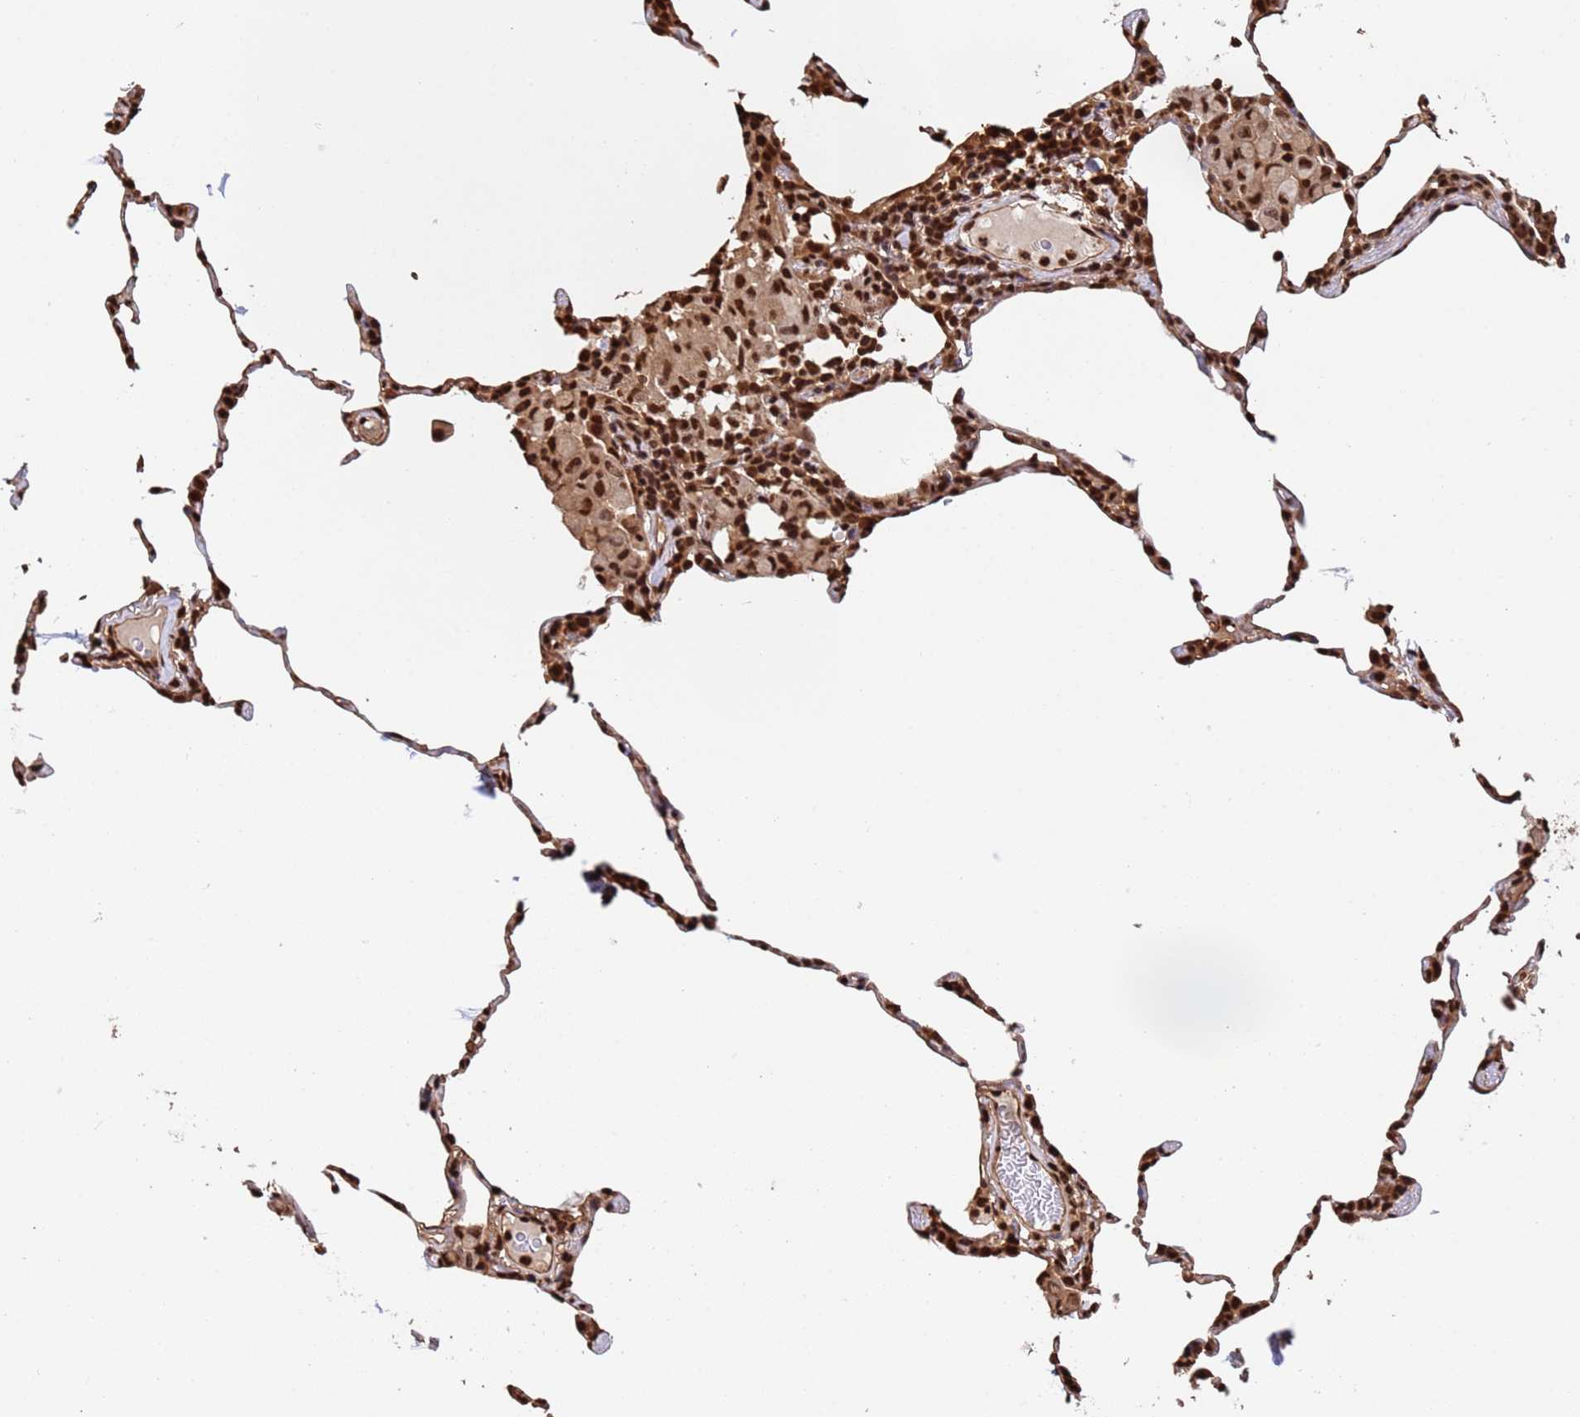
{"staining": {"intensity": "strong", "quantity": "<25%", "location": "nuclear"}, "tissue": "lung", "cell_type": "Alveolar cells", "image_type": "normal", "snomed": [{"axis": "morphology", "description": "Normal tissue, NOS"}, {"axis": "topography", "description": "Lung"}], "caption": "Protein expression analysis of normal lung demonstrates strong nuclear expression in approximately <25% of alveolar cells.", "gene": "SUMO2", "patient": {"sex": "female", "age": 57}}